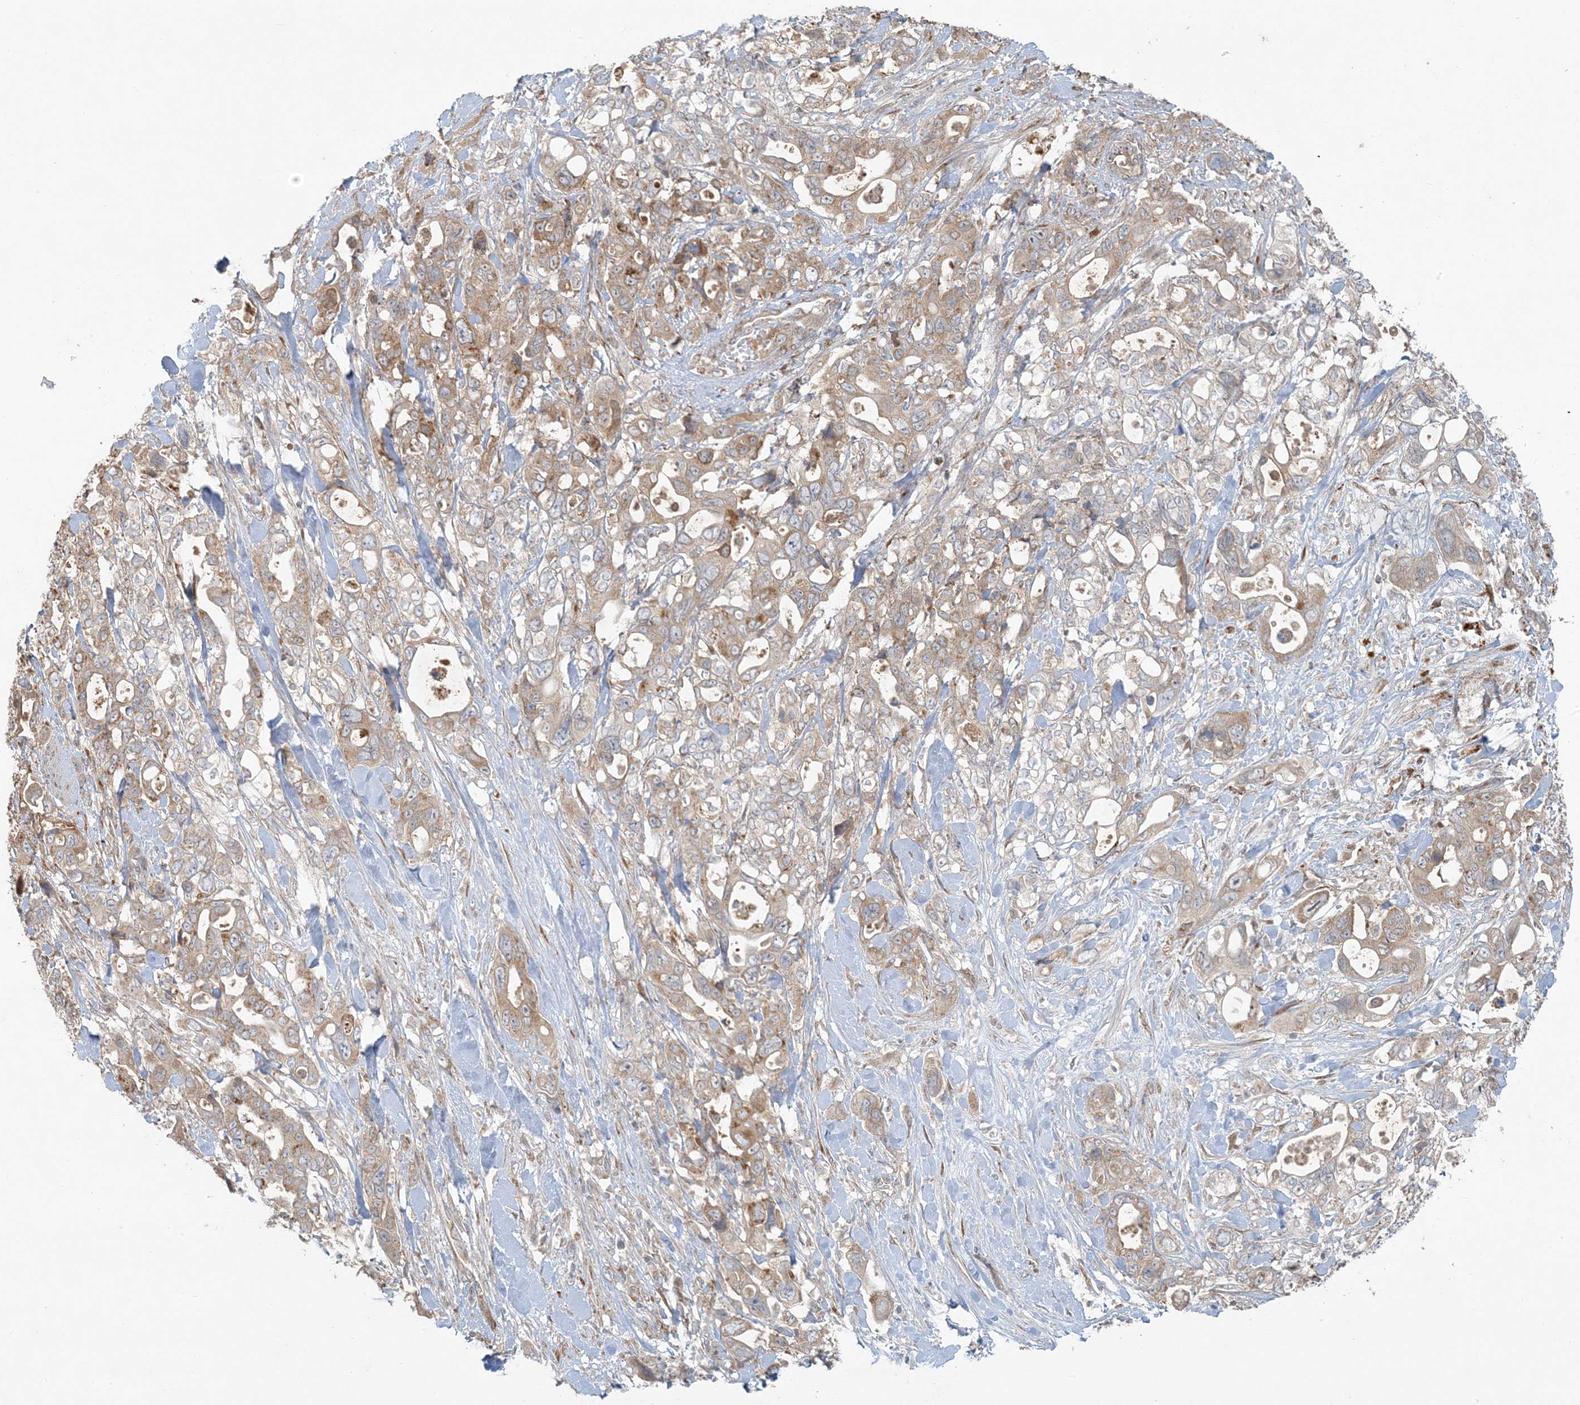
{"staining": {"intensity": "weak", "quantity": ">75%", "location": "cytoplasmic/membranous"}, "tissue": "pancreatic cancer", "cell_type": "Tumor cells", "image_type": "cancer", "snomed": [{"axis": "morphology", "description": "Adenocarcinoma, NOS"}, {"axis": "topography", "description": "Pancreas"}], "caption": "An immunohistochemistry micrograph of tumor tissue is shown. Protein staining in brown highlights weak cytoplasmic/membranous positivity in pancreatic adenocarcinoma within tumor cells.", "gene": "ZNF263", "patient": {"sex": "male", "age": 46}}